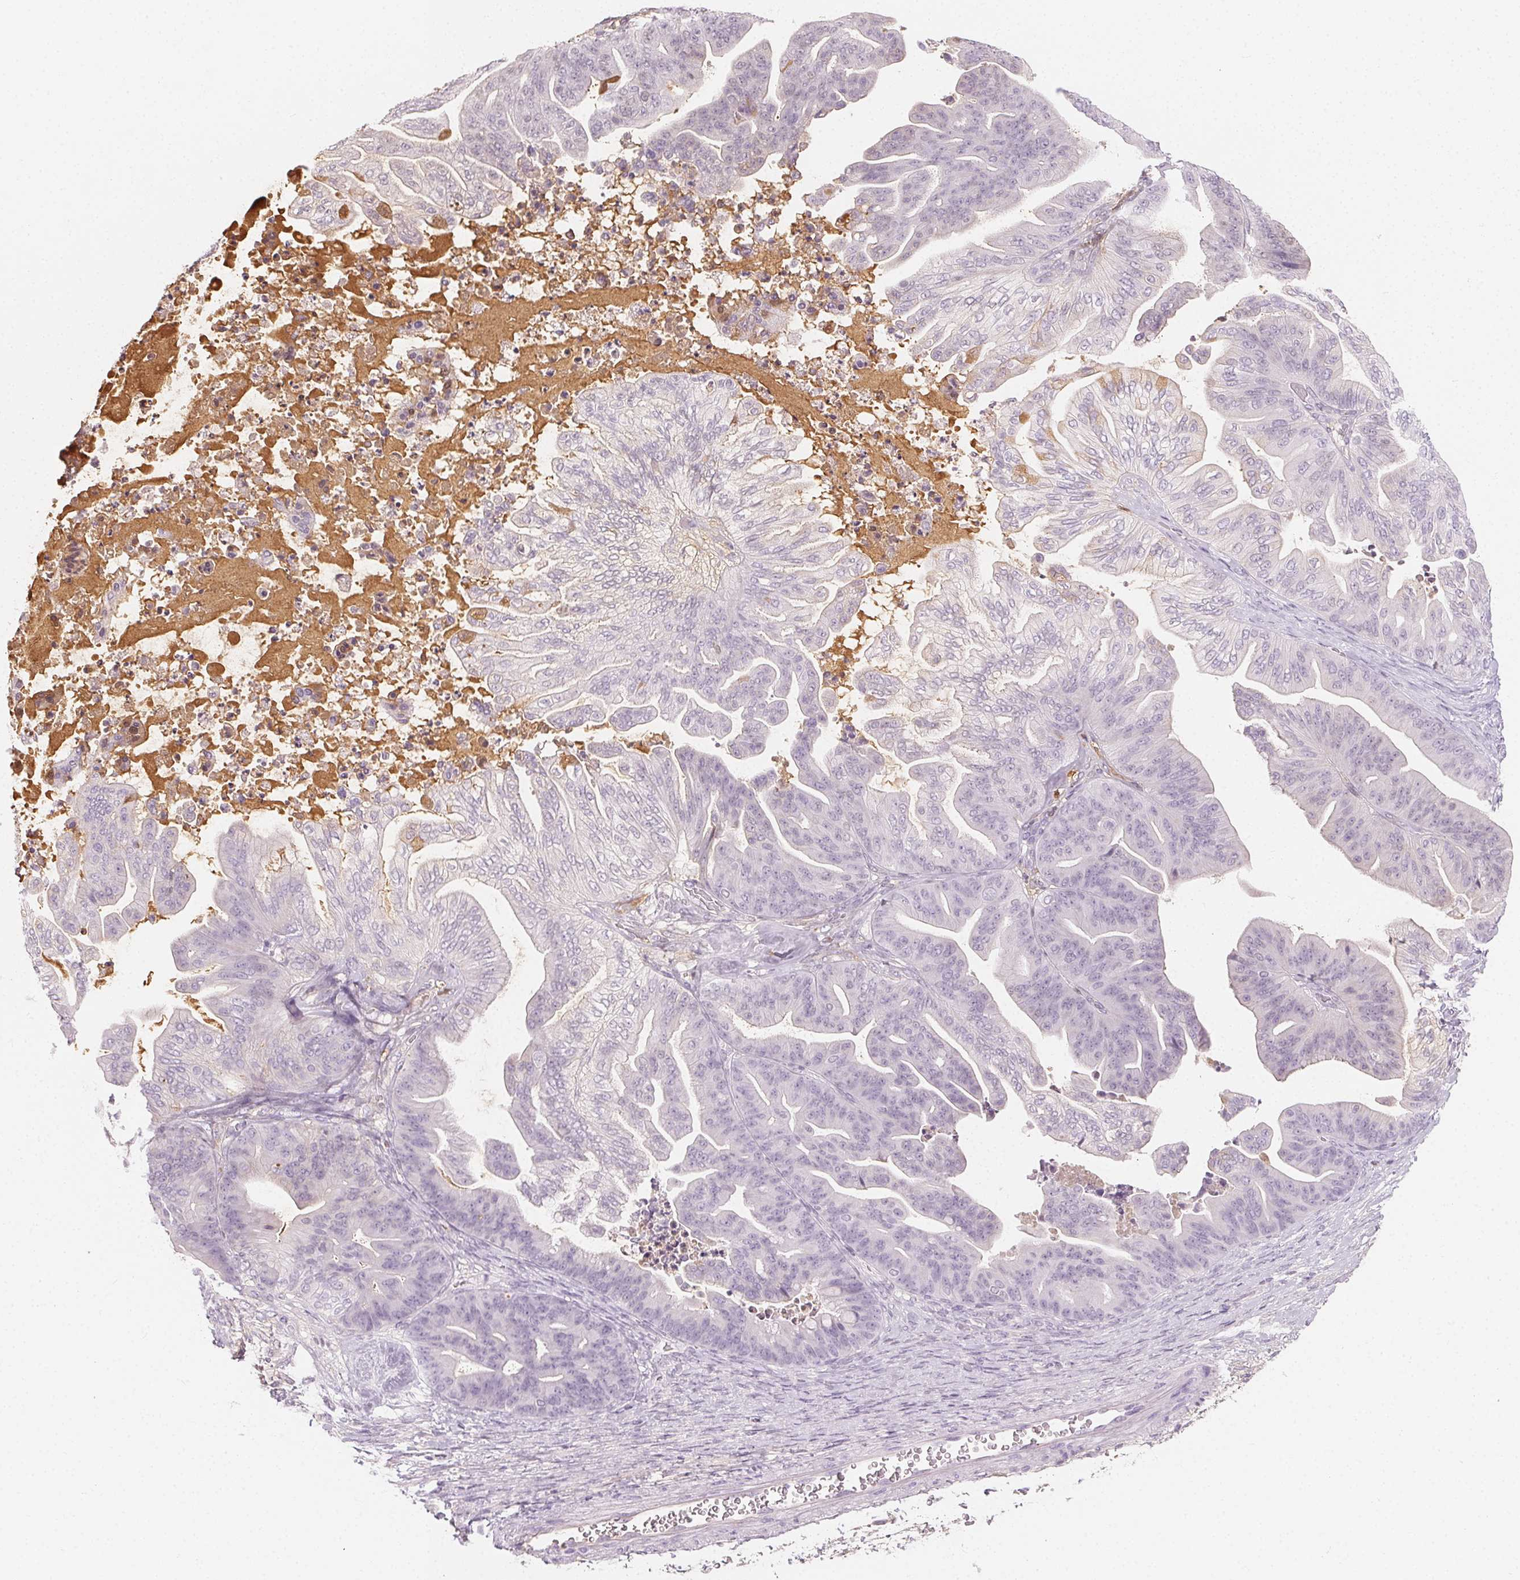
{"staining": {"intensity": "moderate", "quantity": "<25%", "location": "cytoplasmic/membranous"}, "tissue": "ovarian cancer", "cell_type": "Tumor cells", "image_type": "cancer", "snomed": [{"axis": "morphology", "description": "Cystadenocarcinoma, mucinous, NOS"}, {"axis": "topography", "description": "Ovary"}], "caption": "A high-resolution image shows IHC staining of mucinous cystadenocarcinoma (ovarian), which displays moderate cytoplasmic/membranous staining in approximately <25% of tumor cells.", "gene": "AFM", "patient": {"sex": "female", "age": 67}}